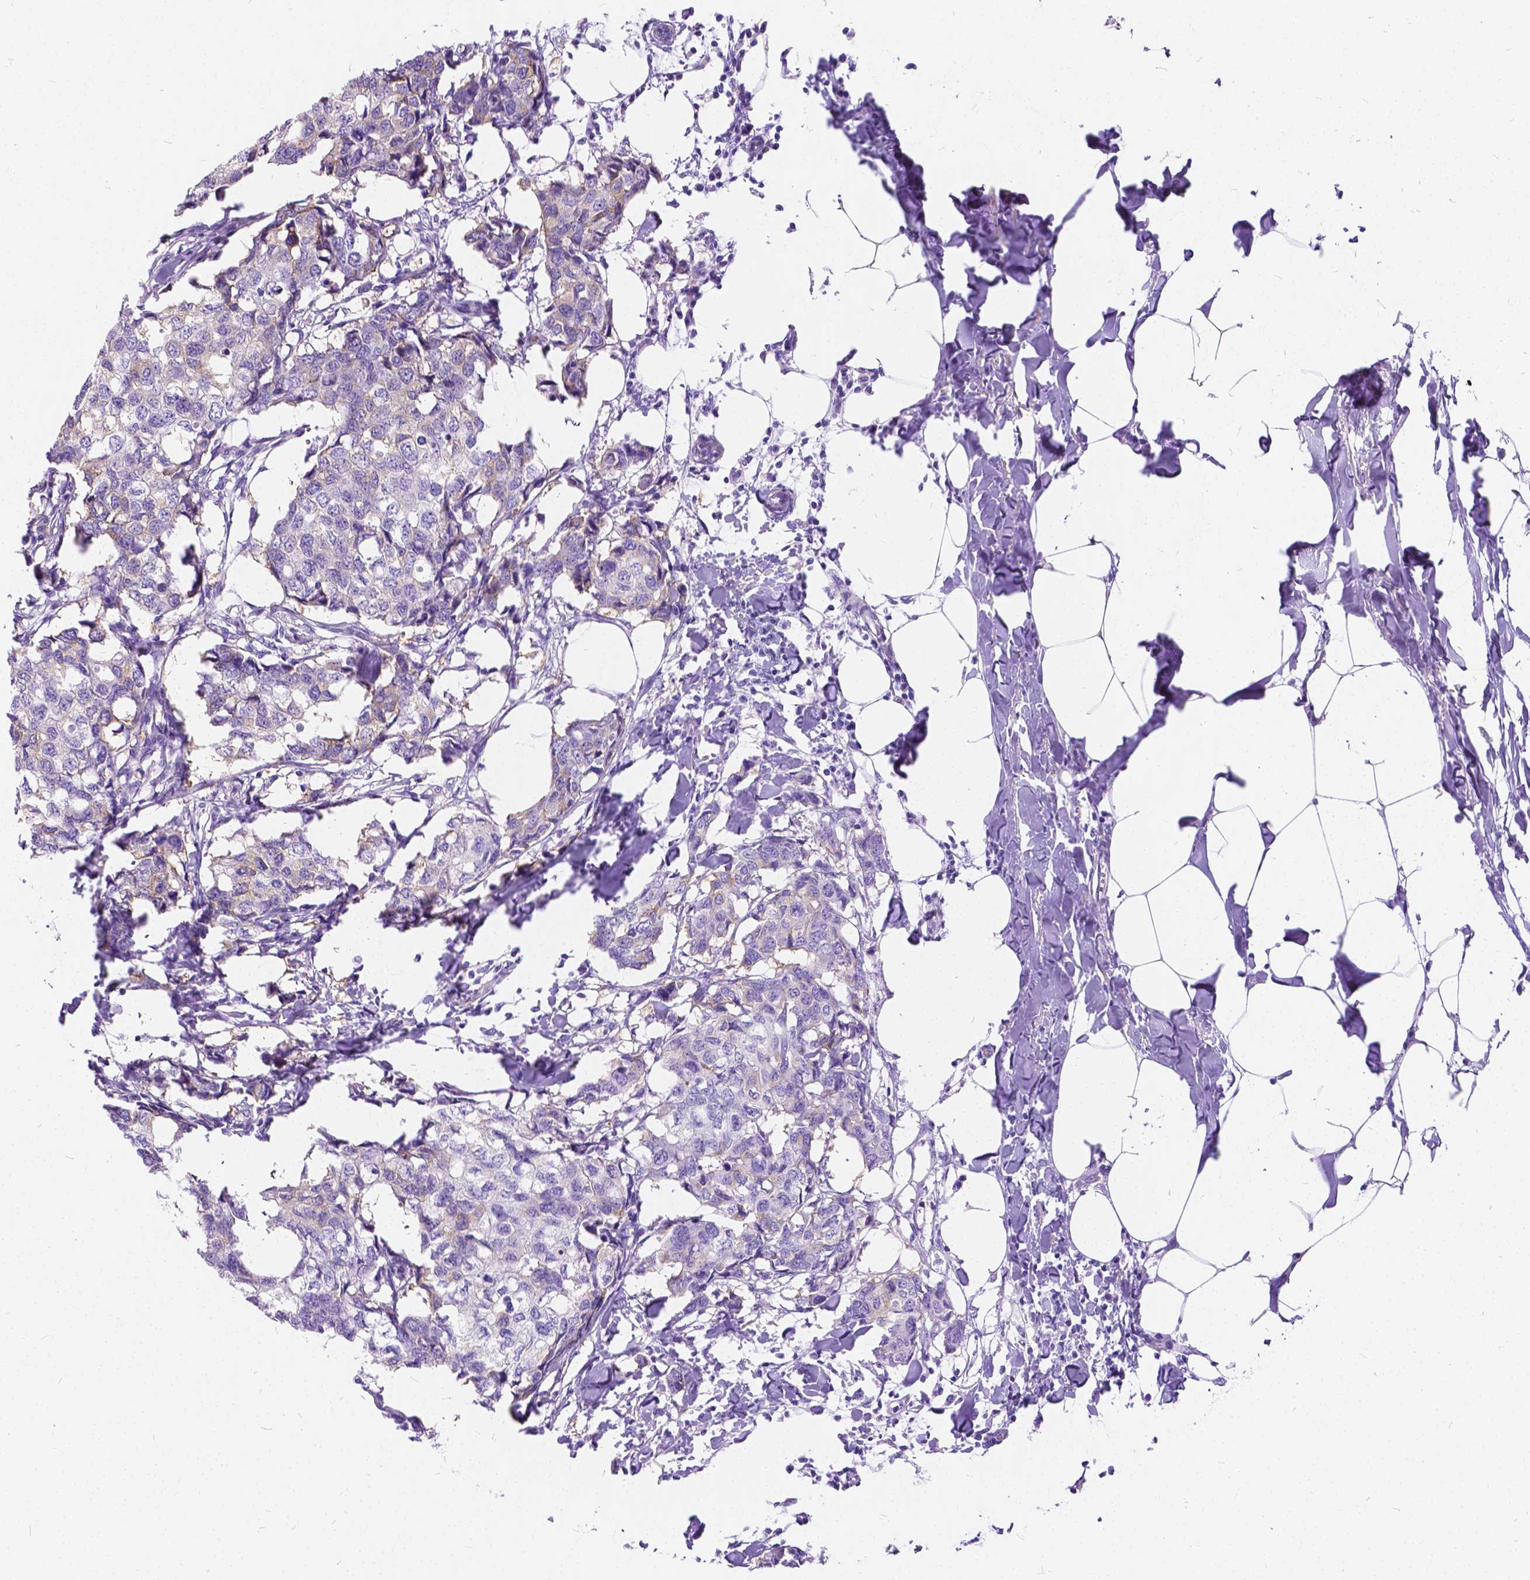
{"staining": {"intensity": "negative", "quantity": "none", "location": "none"}, "tissue": "breast cancer", "cell_type": "Tumor cells", "image_type": "cancer", "snomed": [{"axis": "morphology", "description": "Duct carcinoma"}, {"axis": "topography", "description": "Breast"}], "caption": "The immunohistochemistry histopathology image has no significant staining in tumor cells of breast cancer tissue.", "gene": "CHRM1", "patient": {"sex": "female", "age": 27}}